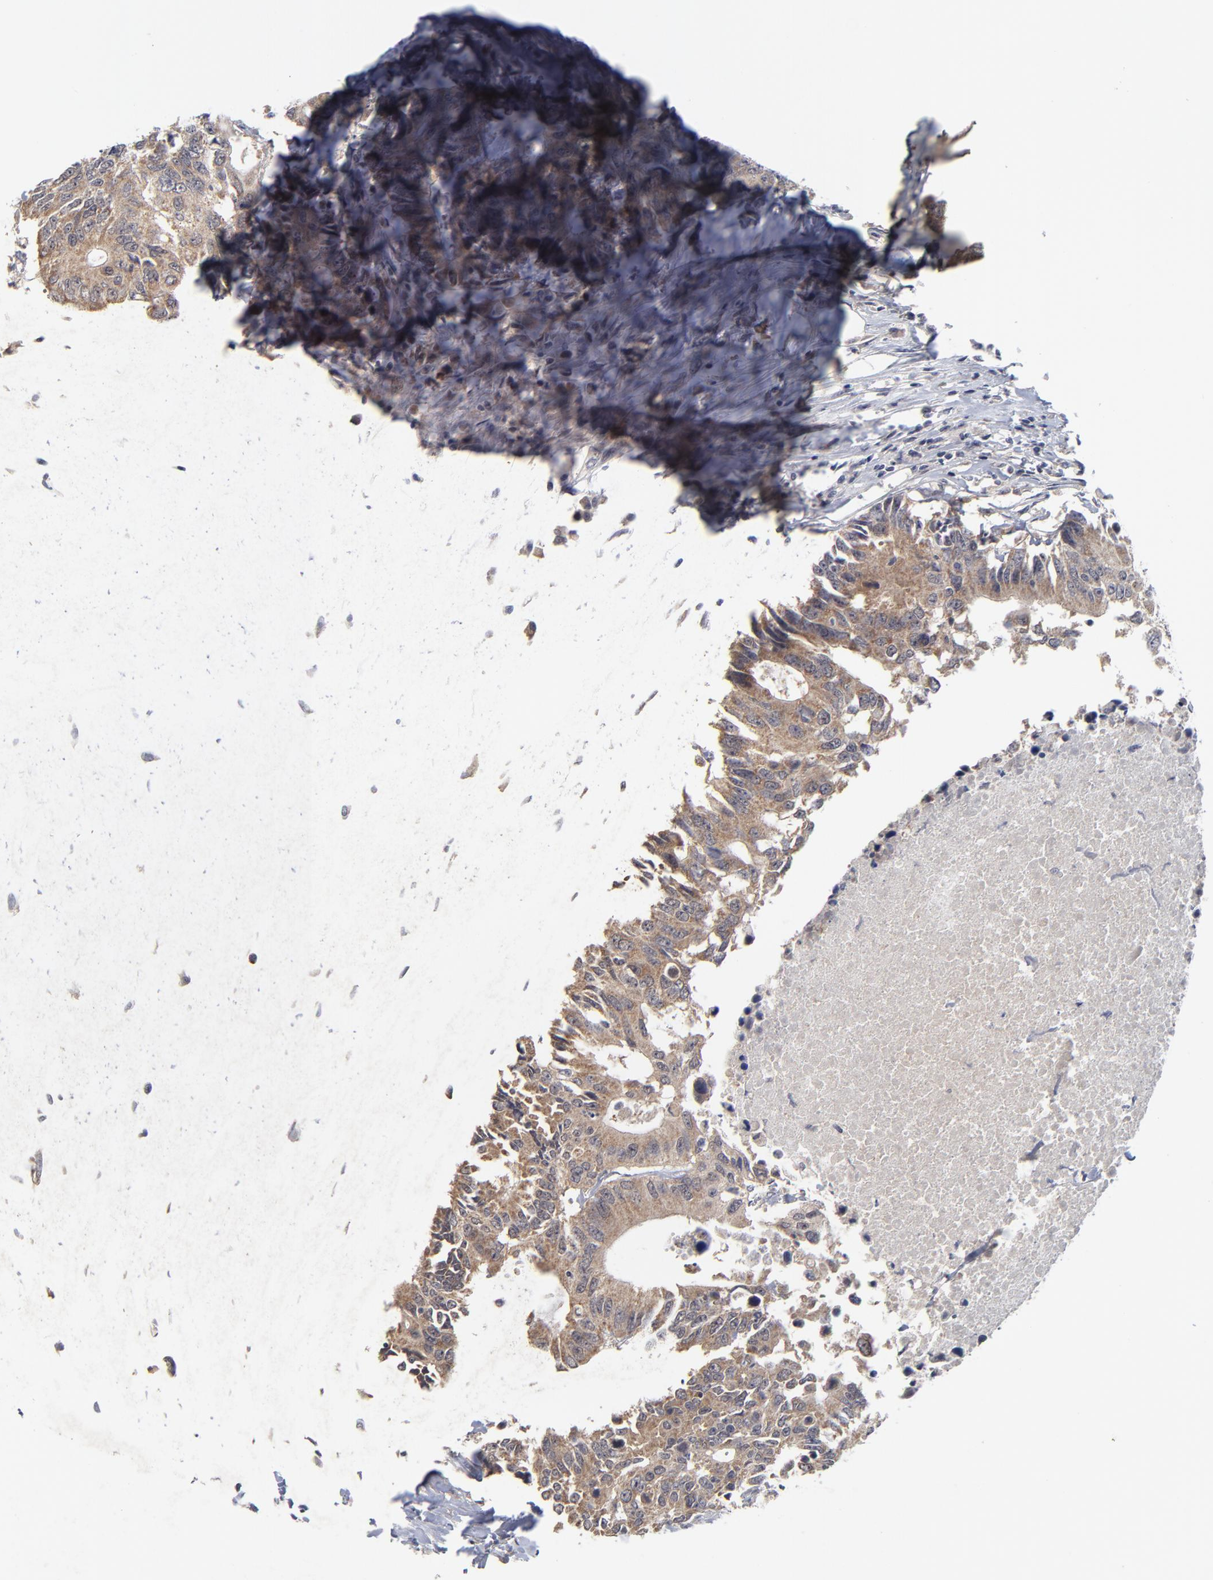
{"staining": {"intensity": "moderate", "quantity": ">75%", "location": "cytoplasmic/membranous"}, "tissue": "colorectal cancer", "cell_type": "Tumor cells", "image_type": "cancer", "snomed": [{"axis": "morphology", "description": "Adenocarcinoma, NOS"}, {"axis": "topography", "description": "Colon"}], "caption": "Immunohistochemistry (IHC) image of human colorectal cancer (adenocarcinoma) stained for a protein (brown), which exhibits medium levels of moderate cytoplasmic/membranous expression in about >75% of tumor cells.", "gene": "WSB1", "patient": {"sex": "male", "age": 71}}